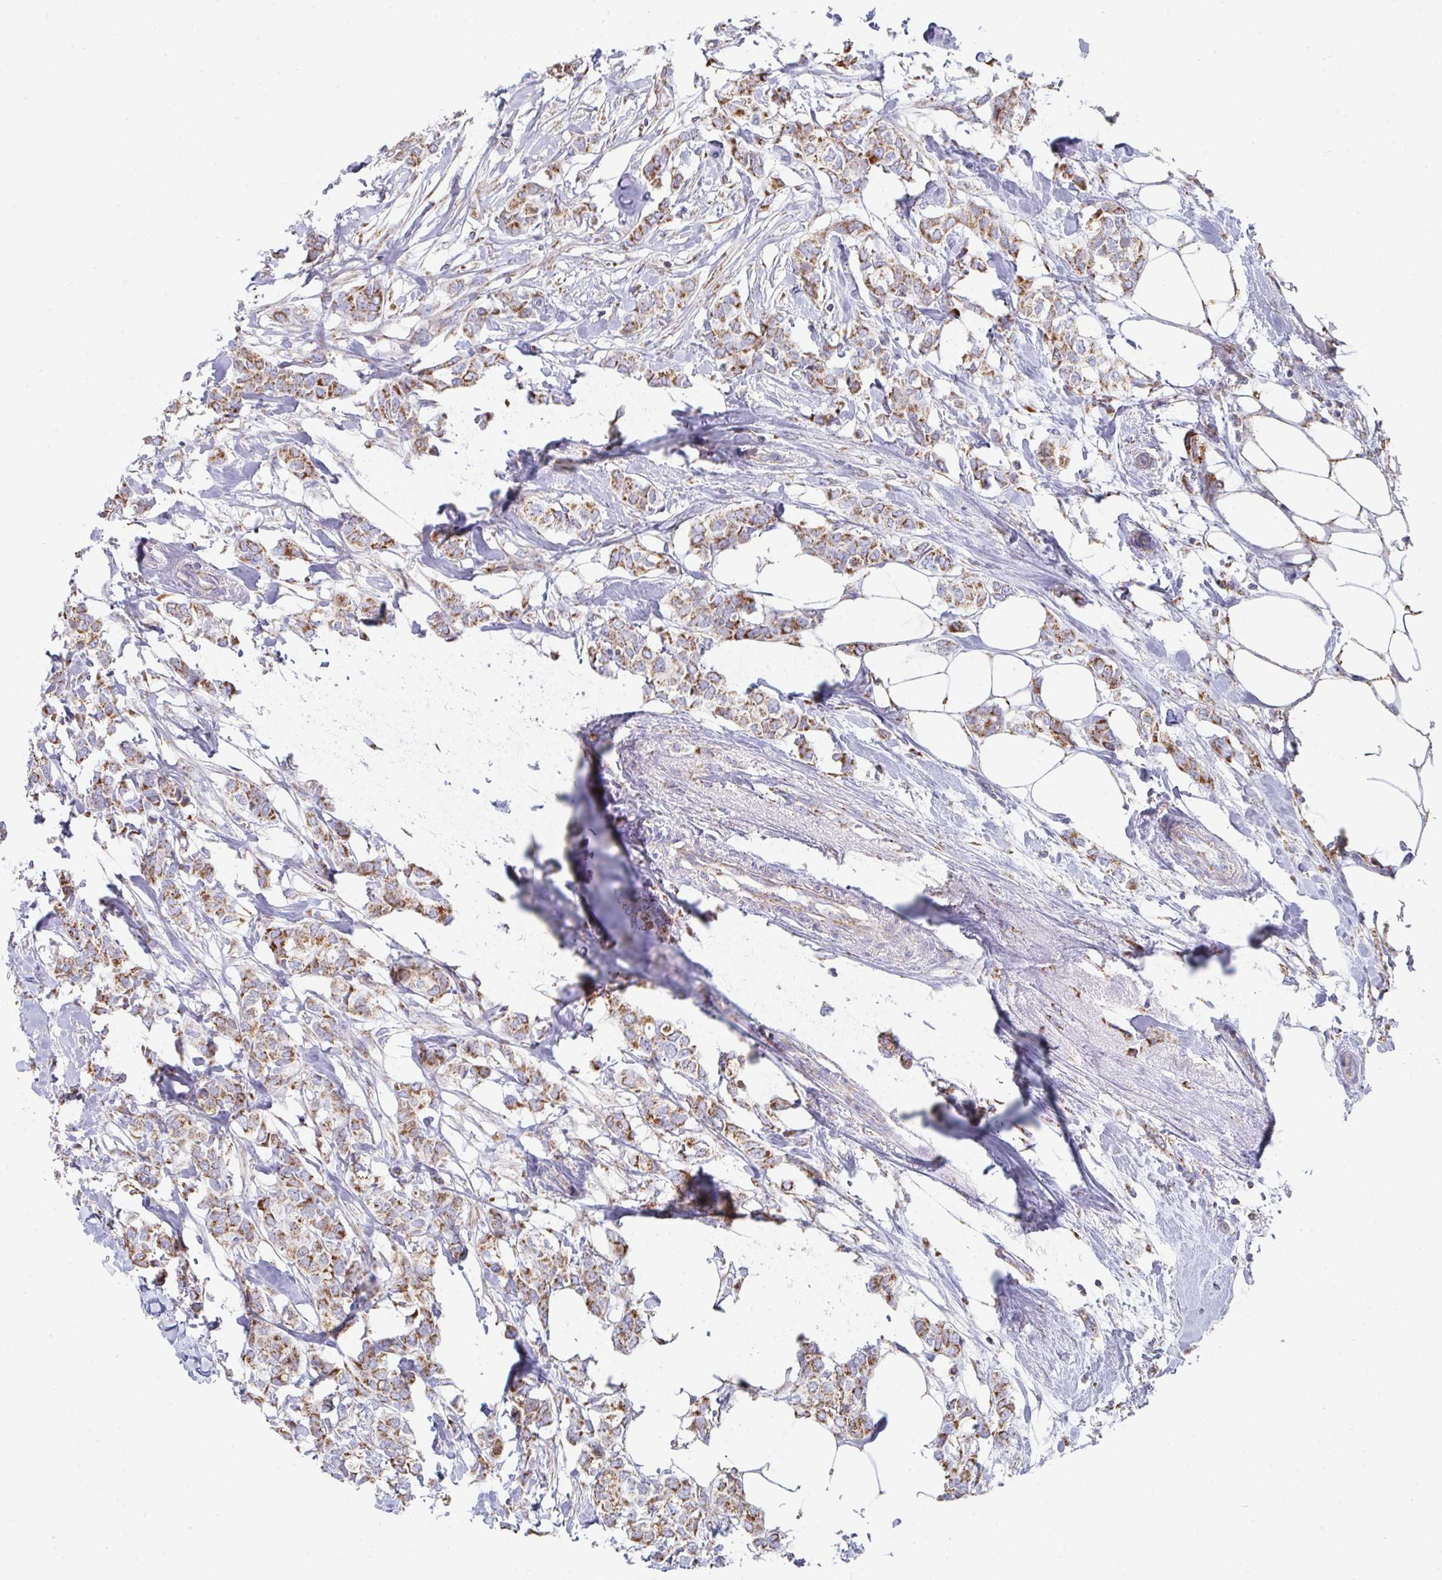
{"staining": {"intensity": "moderate", "quantity": ">75%", "location": "cytoplasmic/membranous"}, "tissue": "breast cancer", "cell_type": "Tumor cells", "image_type": "cancer", "snomed": [{"axis": "morphology", "description": "Duct carcinoma"}, {"axis": "topography", "description": "Breast"}], "caption": "IHC micrograph of neoplastic tissue: breast cancer (infiltrating ductal carcinoma) stained using IHC demonstrates medium levels of moderate protein expression localized specifically in the cytoplasmic/membranous of tumor cells, appearing as a cytoplasmic/membranous brown color.", "gene": "AIFM1", "patient": {"sex": "female", "age": 62}}